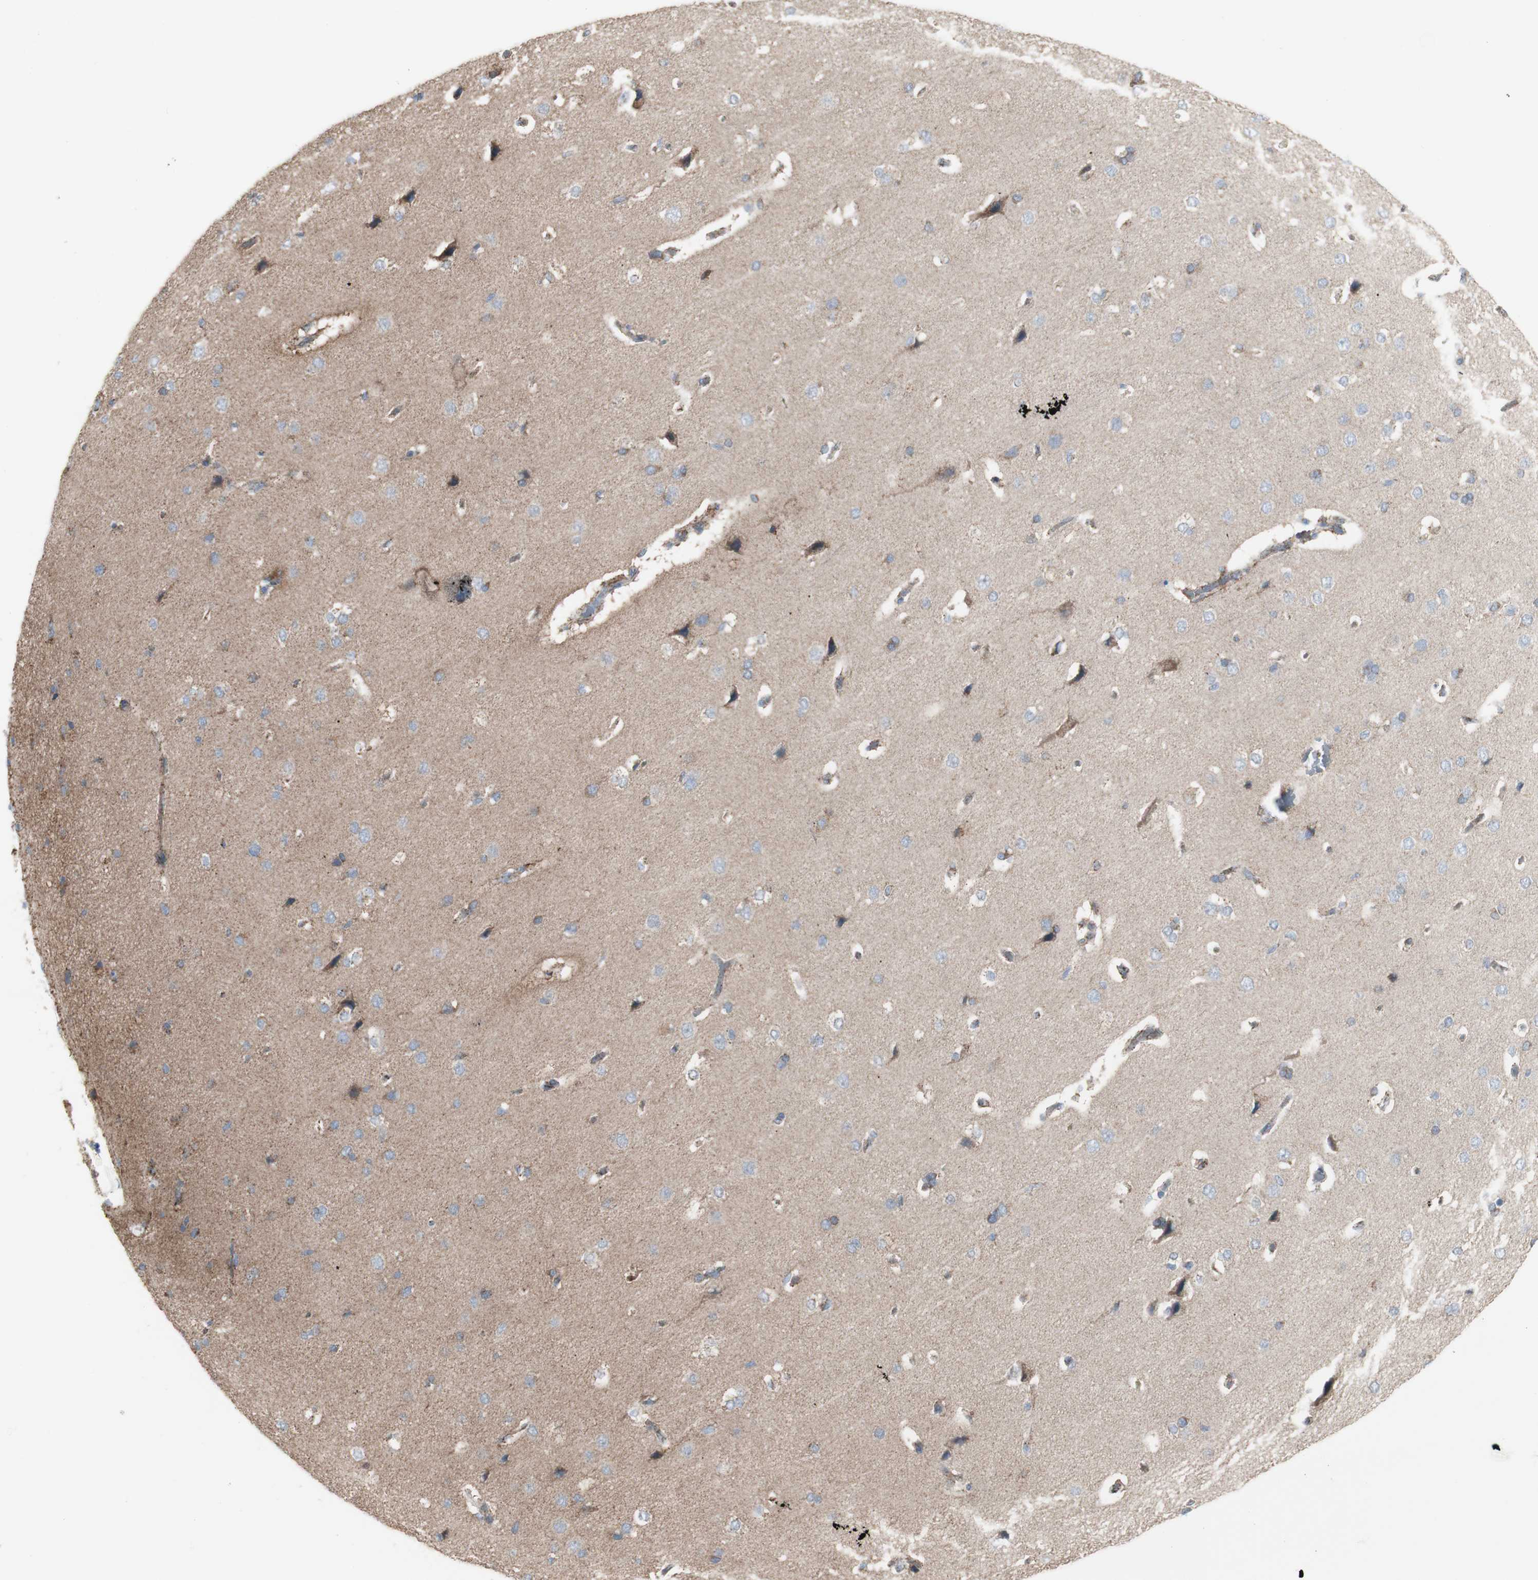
{"staining": {"intensity": "moderate", "quantity": "25%-75%", "location": "cytoplasmic/membranous"}, "tissue": "cerebral cortex", "cell_type": "Endothelial cells", "image_type": "normal", "snomed": [{"axis": "morphology", "description": "Normal tissue, NOS"}, {"axis": "topography", "description": "Cerebral cortex"}], "caption": "Immunohistochemistry (IHC) of benign cerebral cortex reveals medium levels of moderate cytoplasmic/membranous expression in about 25%-75% of endothelial cells. Nuclei are stained in blue.", "gene": "C3orf52", "patient": {"sex": "male", "age": 62}}